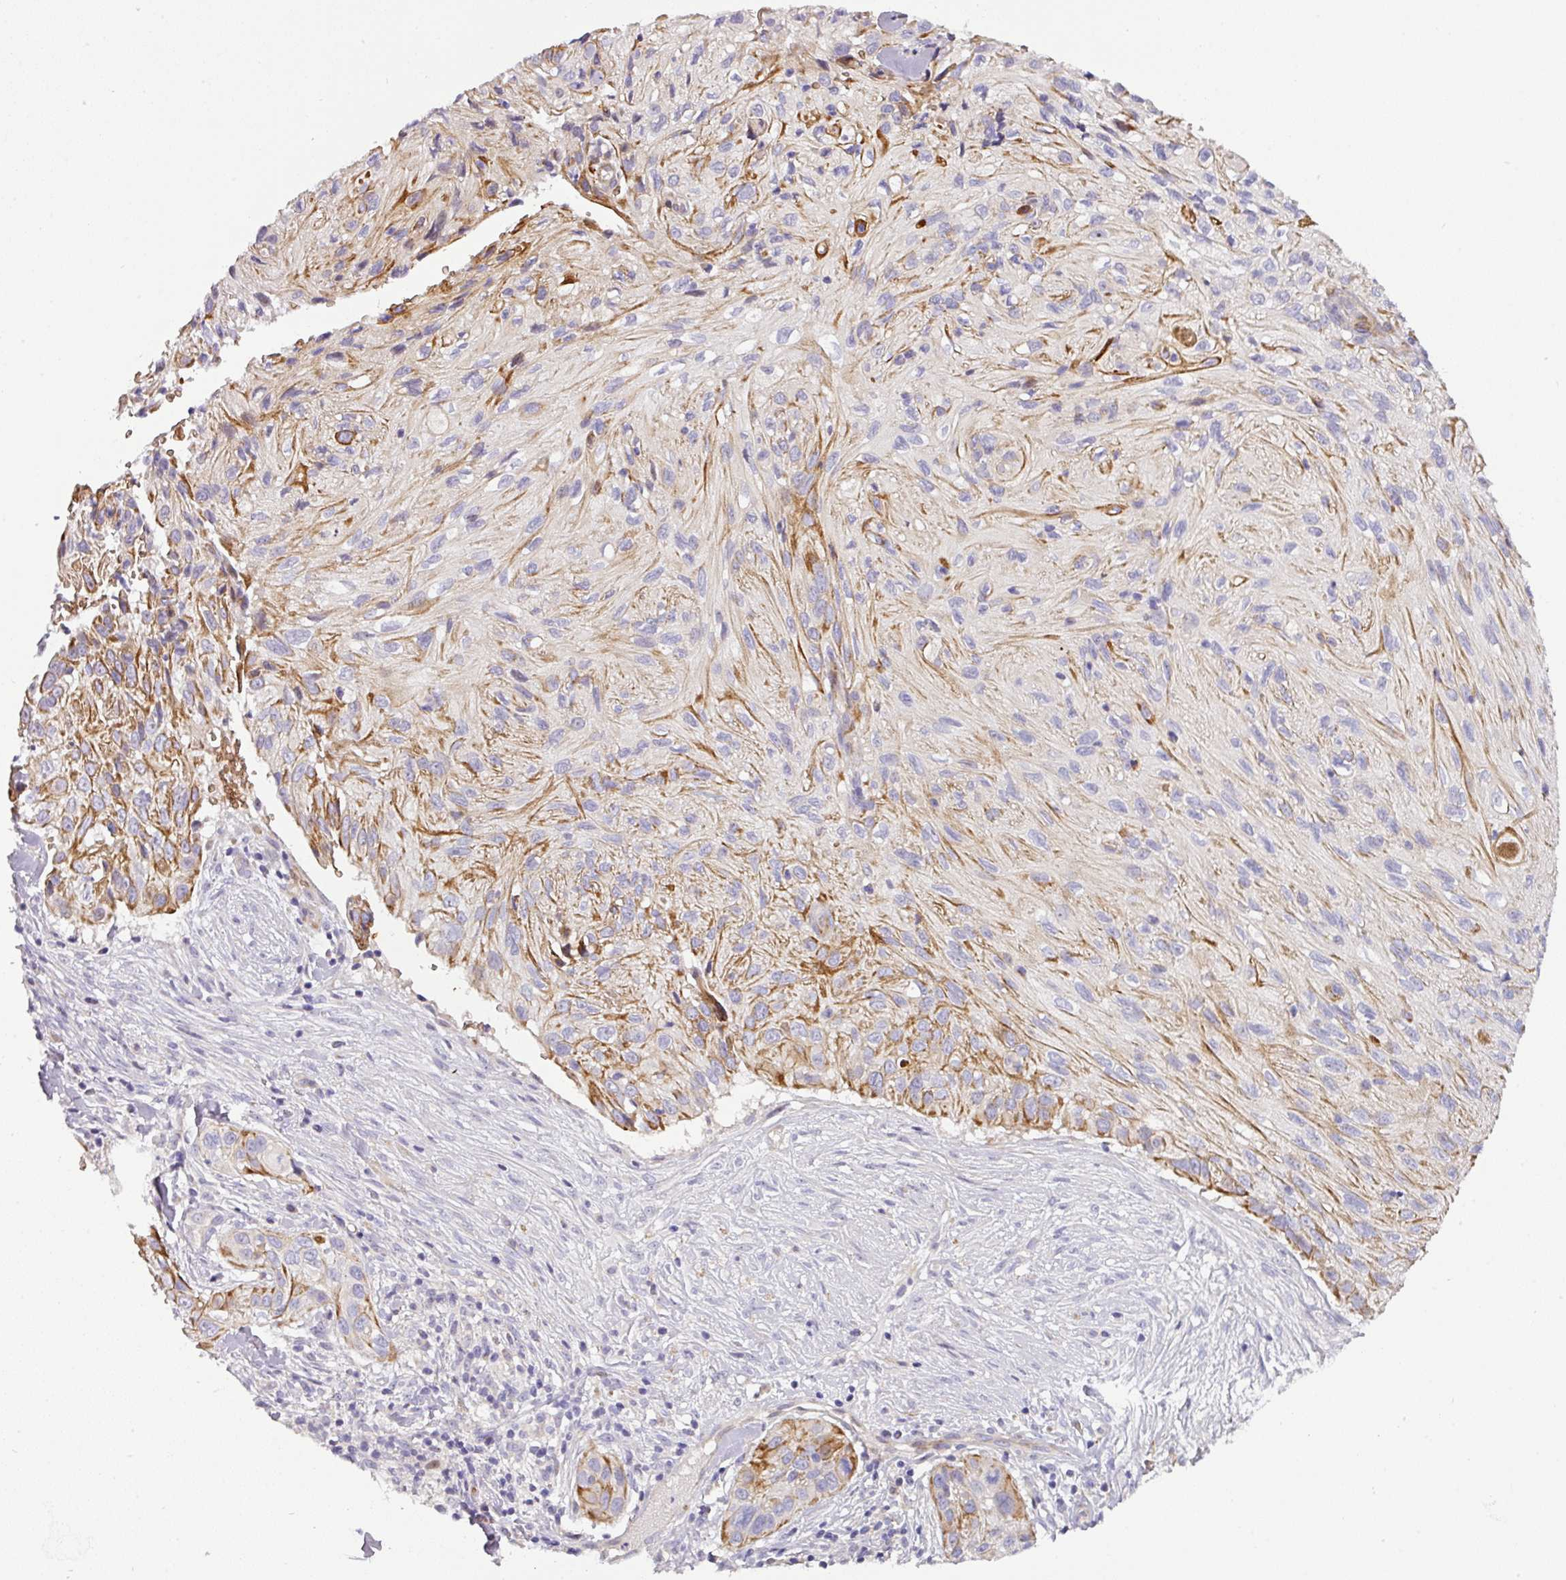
{"staining": {"intensity": "moderate", "quantity": "25%-75%", "location": "cytoplasmic/membranous"}, "tissue": "skin cancer", "cell_type": "Tumor cells", "image_type": "cancer", "snomed": [{"axis": "morphology", "description": "Squamous cell carcinoma, NOS"}, {"axis": "topography", "description": "Skin"}], "caption": "A high-resolution micrograph shows IHC staining of squamous cell carcinoma (skin), which shows moderate cytoplasmic/membranous staining in approximately 25%-75% of tumor cells. (DAB (3,3'-diaminobenzidine) IHC, brown staining for protein, blue staining for nuclei).", "gene": "ATP6V1F", "patient": {"sex": "male", "age": 82}}